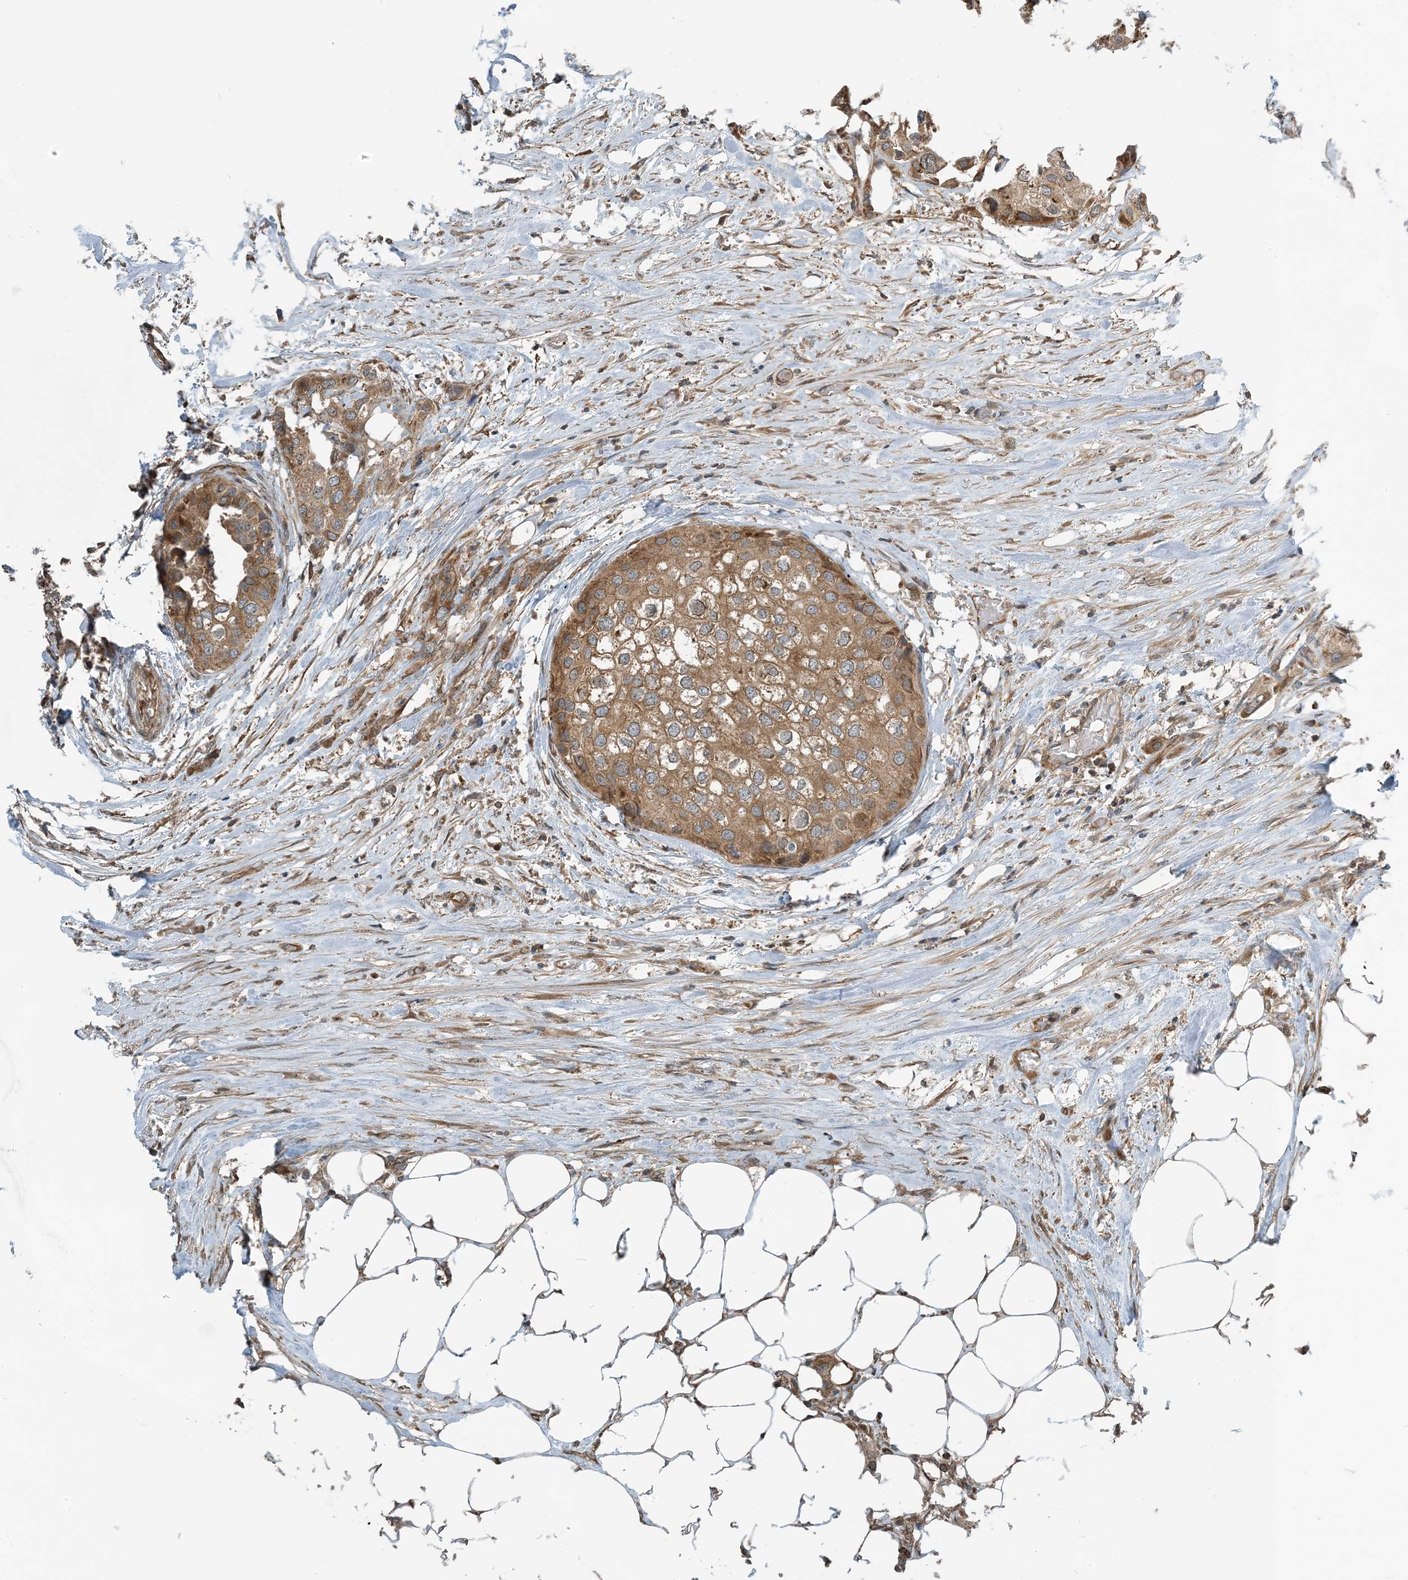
{"staining": {"intensity": "moderate", "quantity": ">75%", "location": "cytoplasmic/membranous"}, "tissue": "urothelial cancer", "cell_type": "Tumor cells", "image_type": "cancer", "snomed": [{"axis": "morphology", "description": "Urothelial carcinoma, High grade"}, {"axis": "topography", "description": "Urinary bladder"}], "caption": "Immunohistochemical staining of human urothelial cancer demonstrates medium levels of moderate cytoplasmic/membranous protein expression in approximately >75% of tumor cells.", "gene": "ZBTB3", "patient": {"sex": "male", "age": 64}}